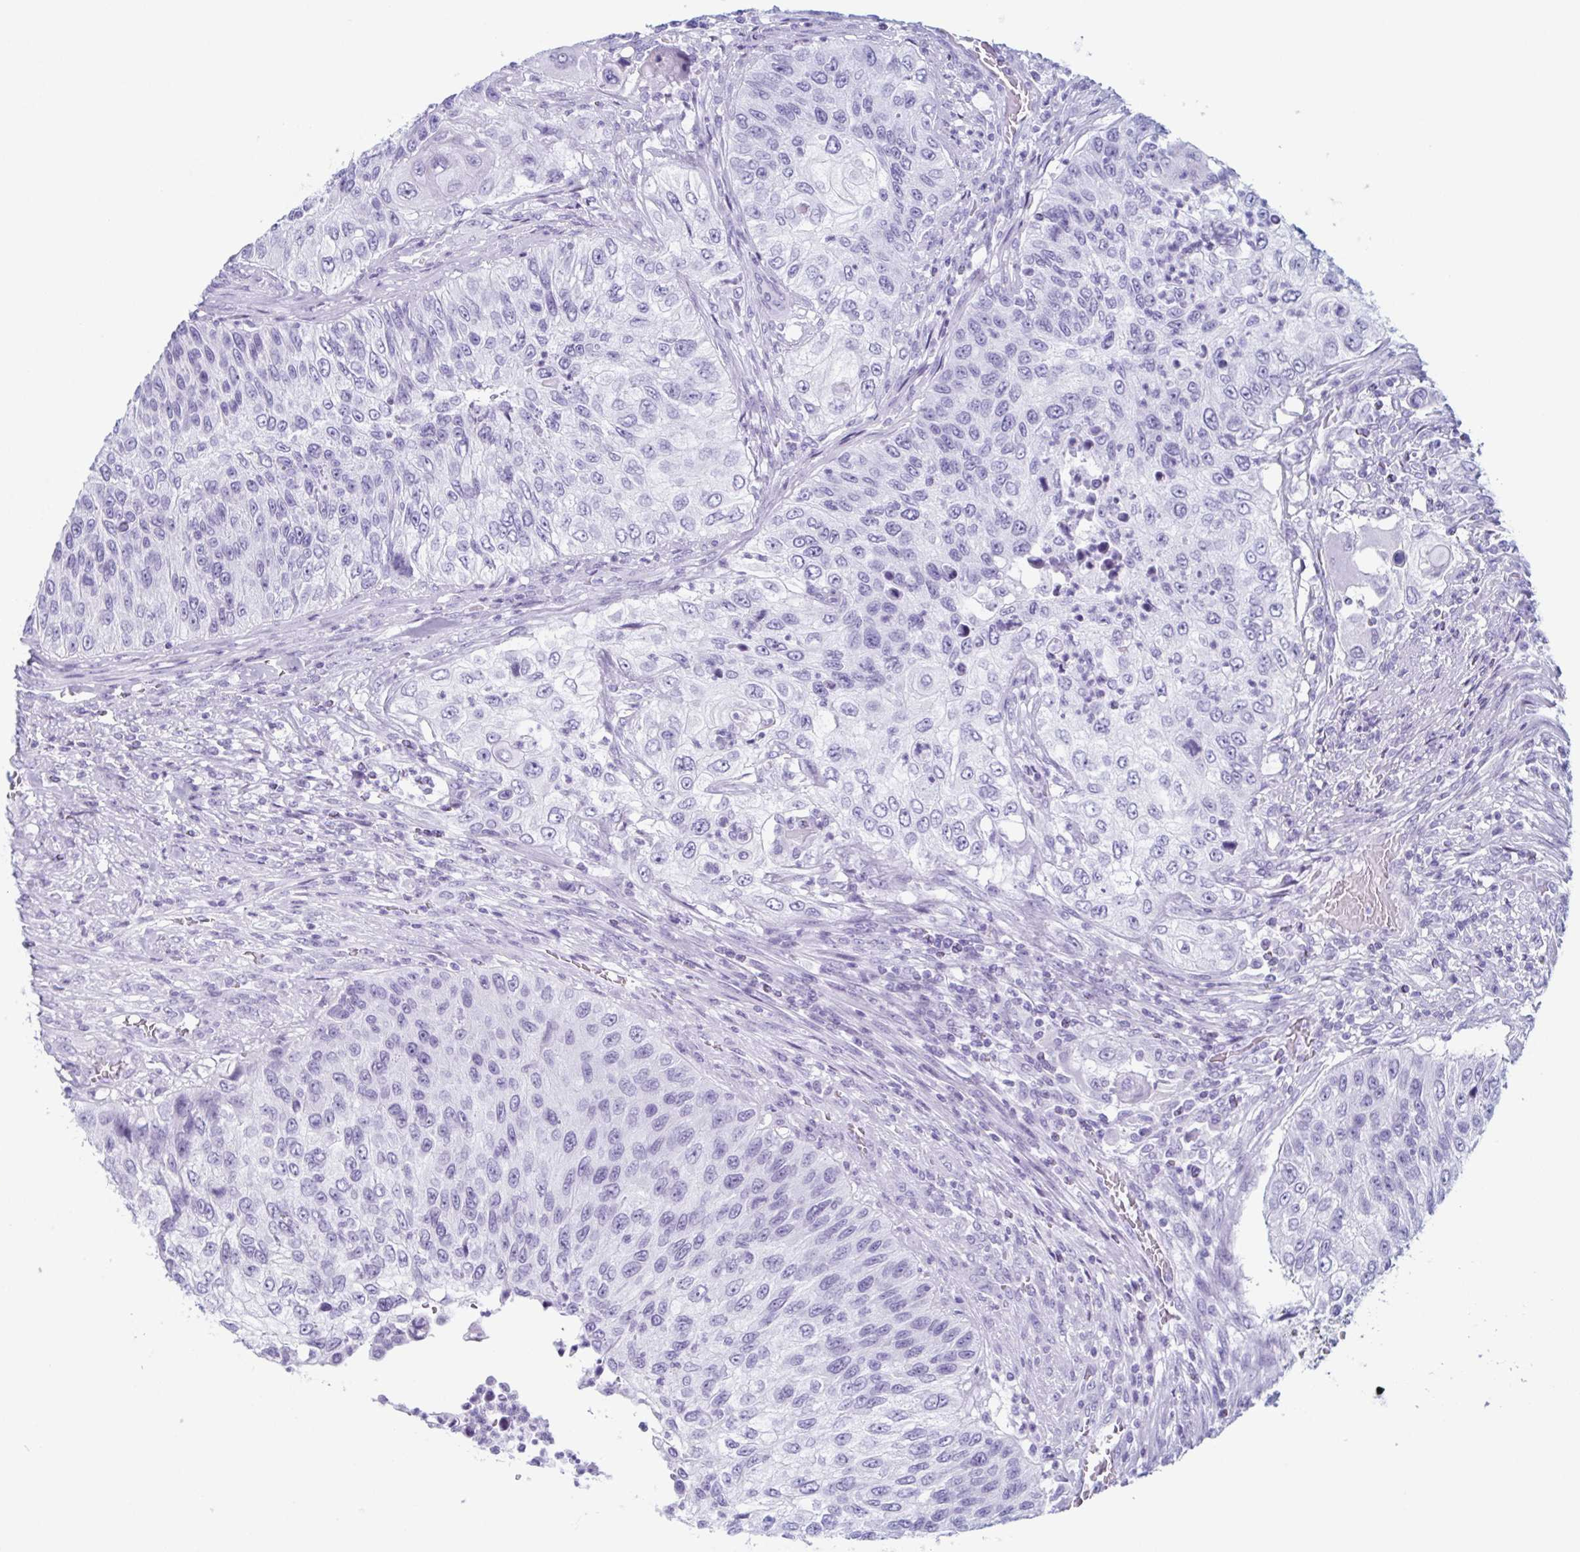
{"staining": {"intensity": "negative", "quantity": "none", "location": "none"}, "tissue": "urothelial cancer", "cell_type": "Tumor cells", "image_type": "cancer", "snomed": [{"axis": "morphology", "description": "Urothelial carcinoma, High grade"}, {"axis": "topography", "description": "Urinary bladder"}], "caption": "High power microscopy histopathology image of an IHC micrograph of urothelial cancer, revealing no significant staining in tumor cells.", "gene": "ENKUR", "patient": {"sex": "female", "age": 60}}